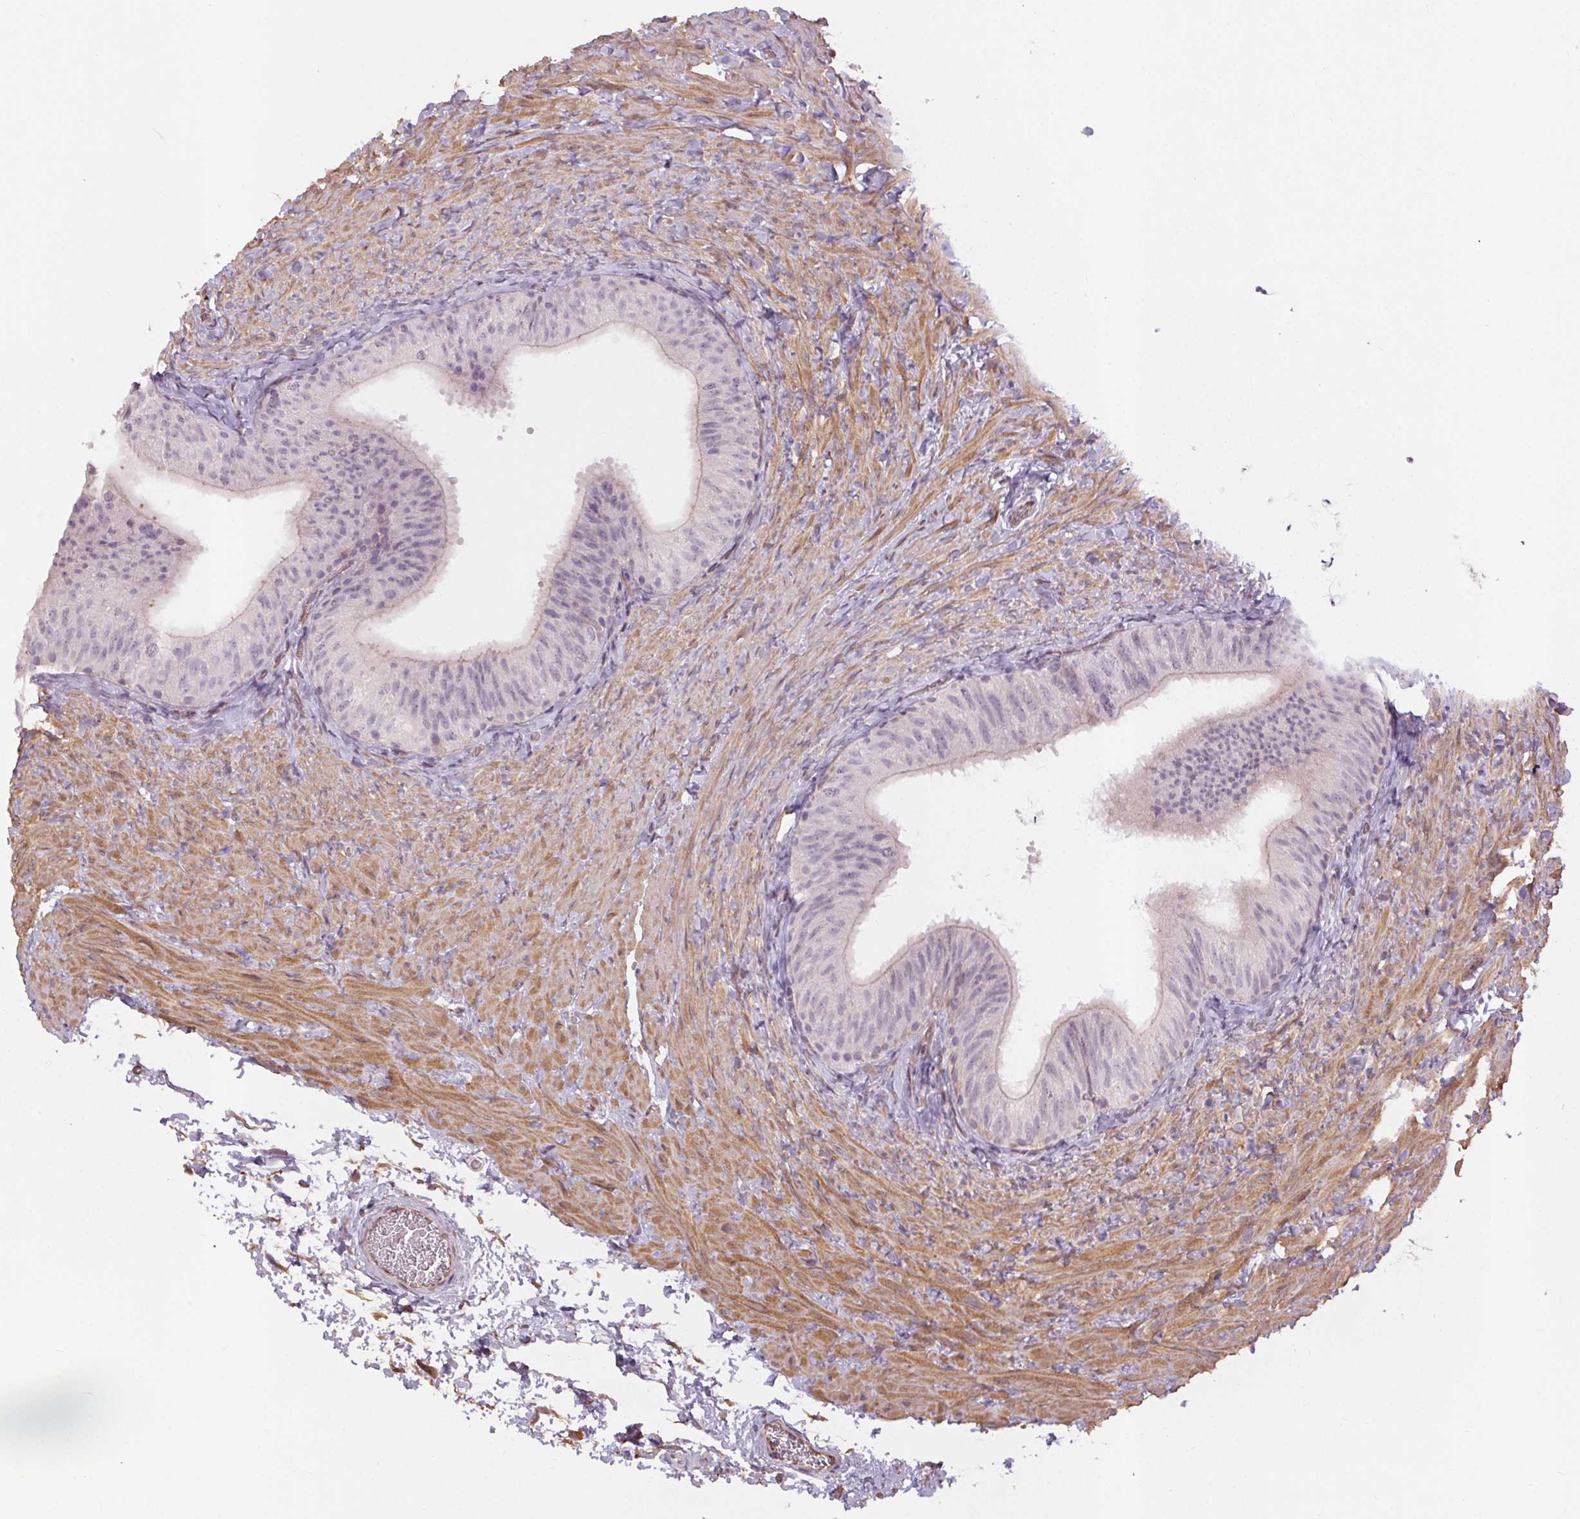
{"staining": {"intensity": "negative", "quantity": "none", "location": "none"}, "tissue": "epididymis", "cell_type": "Glandular cells", "image_type": "normal", "snomed": [{"axis": "morphology", "description": "Normal tissue, NOS"}, {"axis": "topography", "description": "Epididymis, spermatic cord, NOS"}, {"axis": "topography", "description": "Epididymis"}], "caption": "IHC histopathology image of normal epididymis: human epididymis stained with DAB displays no significant protein positivity in glandular cells. (DAB (3,3'-diaminobenzidine) immunohistochemistry (IHC), high magnification).", "gene": "CCSER1", "patient": {"sex": "male", "age": 31}}